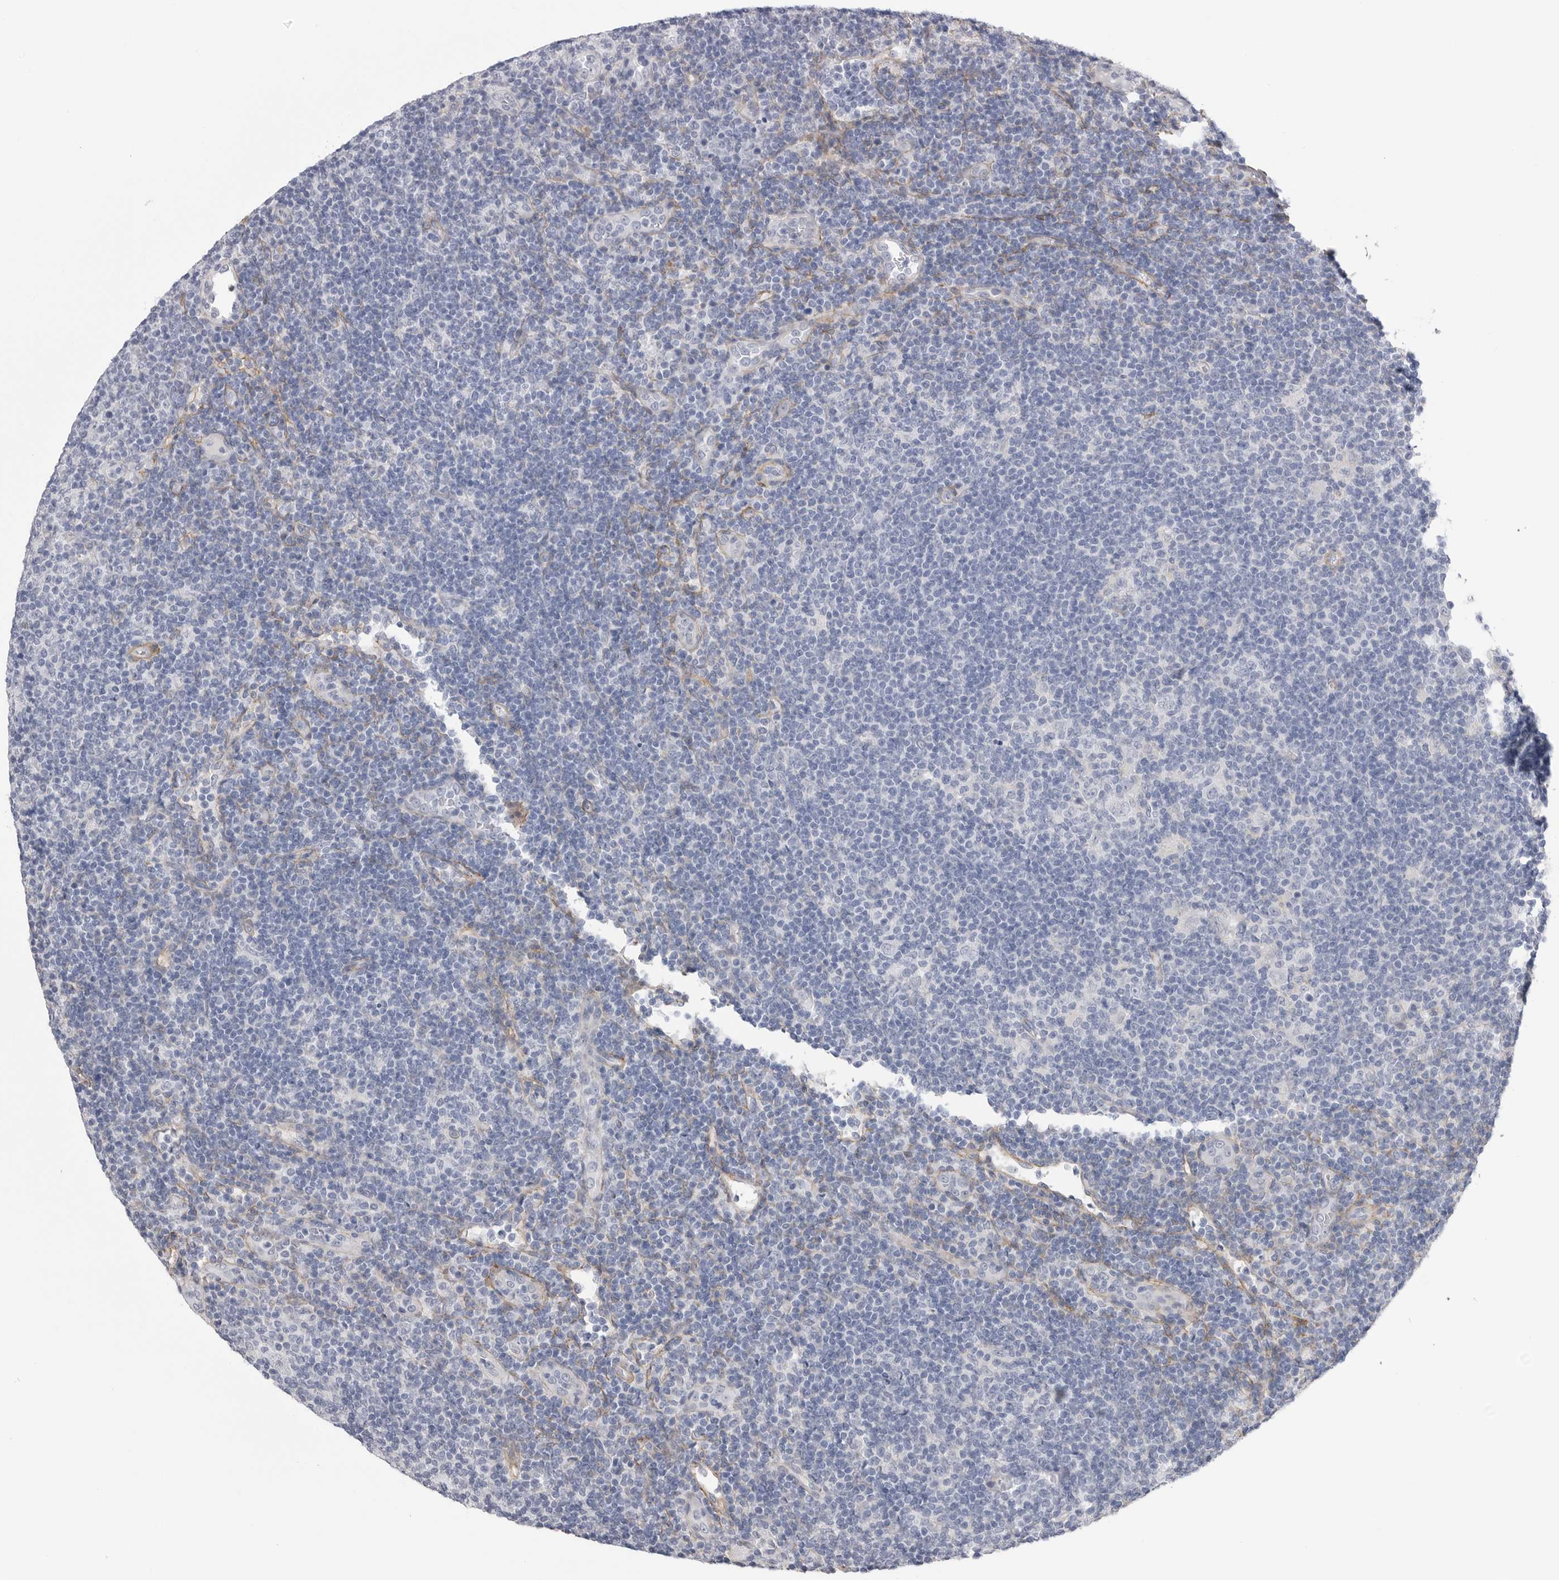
{"staining": {"intensity": "negative", "quantity": "none", "location": "none"}, "tissue": "lymphoma", "cell_type": "Tumor cells", "image_type": "cancer", "snomed": [{"axis": "morphology", "description": "Hodgkin's disease, NOS"}, {"axis": "topography", "description": "Lymph node"}], "caption": "Human Hodgkin's disease stained for a protein using immunohistochemistry (IHC) displays no positivity in tumor cells.", "gene": "AKAP12", "patient": {"sex": "female", "age": 57}}